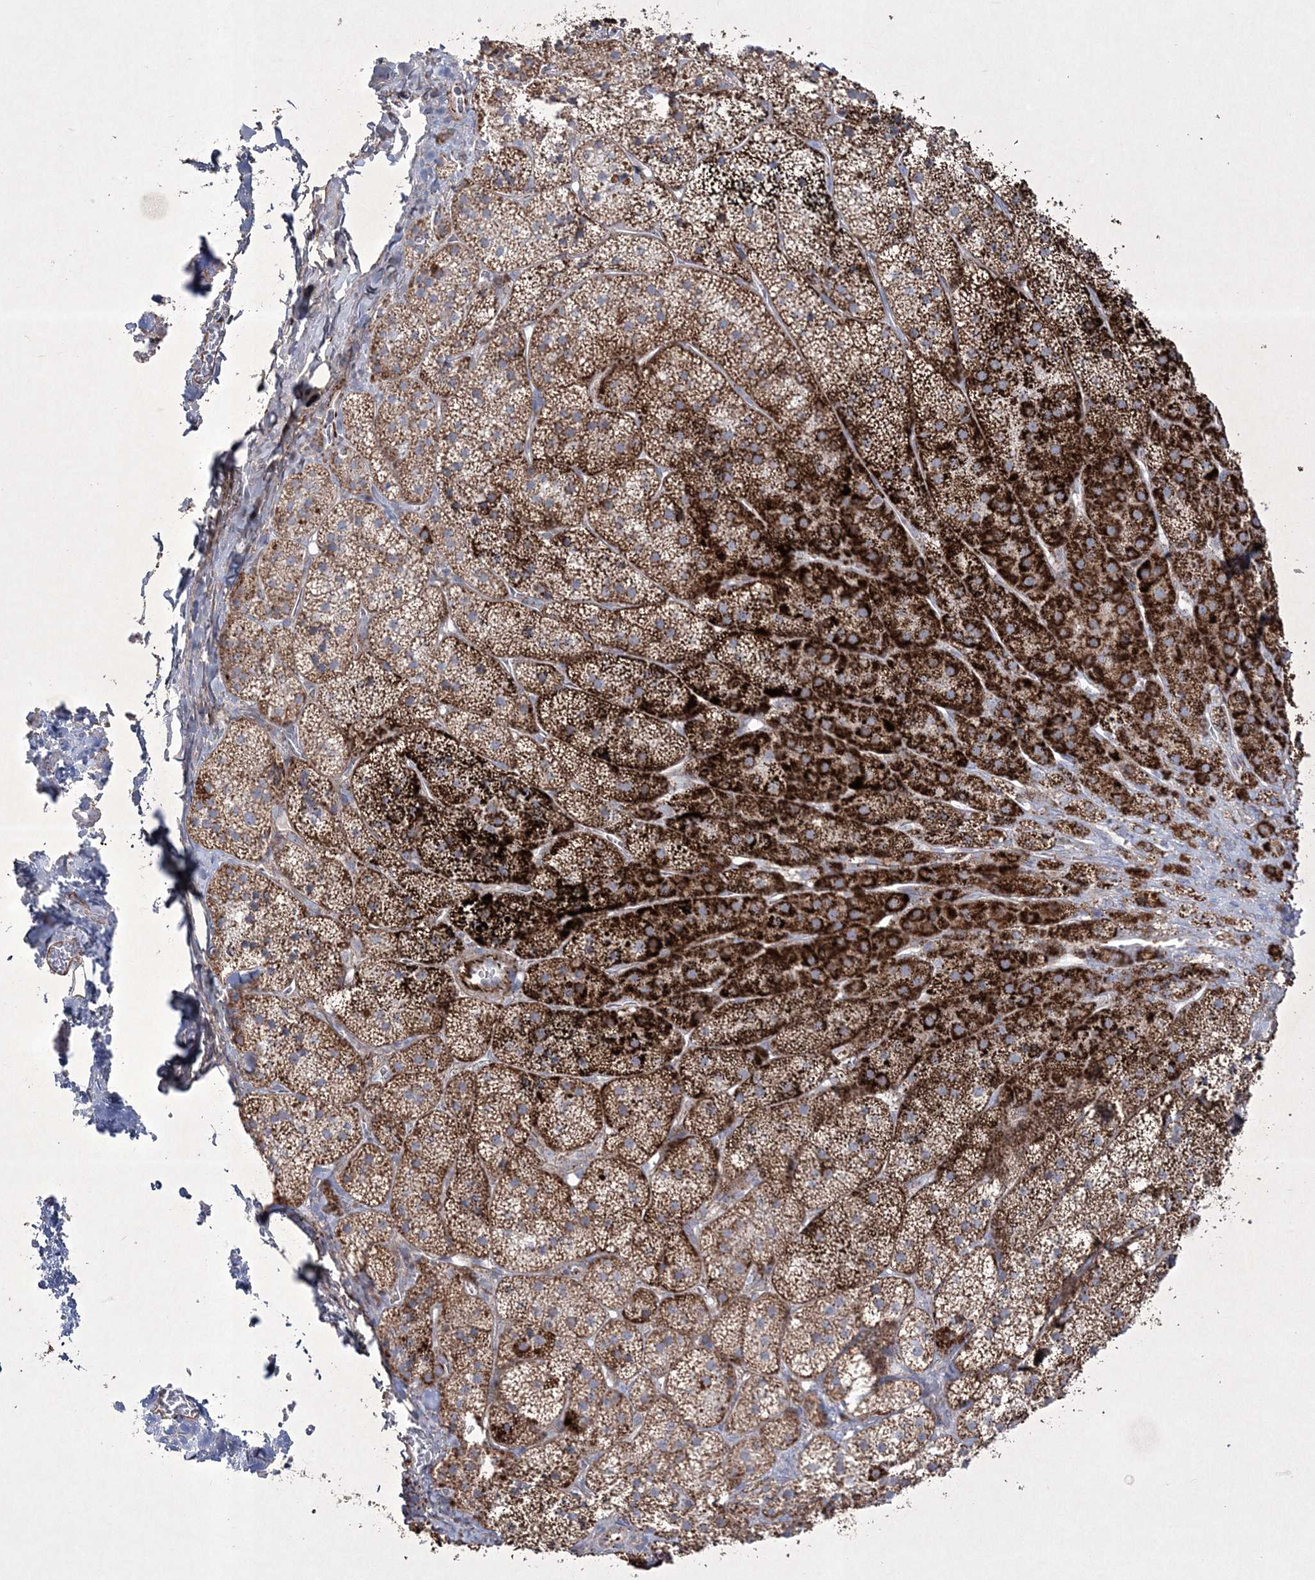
{"staining": {"intensity": "strong", "quantity": ">75%", "location": "cytoplasmic/membranous"}, "tissue": "adrenal gland", "cell_type": "Glandular cells", "image_type": "normal", "snomed": [{"axis": "morphology", "description": "Normal tissue, NOS"}, {"axis": "topography", "description": "Adrenal gland"}], "caption": "Strong cytoplasmic/membranous protein expression is present in approximately >75% of glandular cells in adrenal gland.", "gene": "RICTOR", "patient": {"sex": "female", "age": 44}}